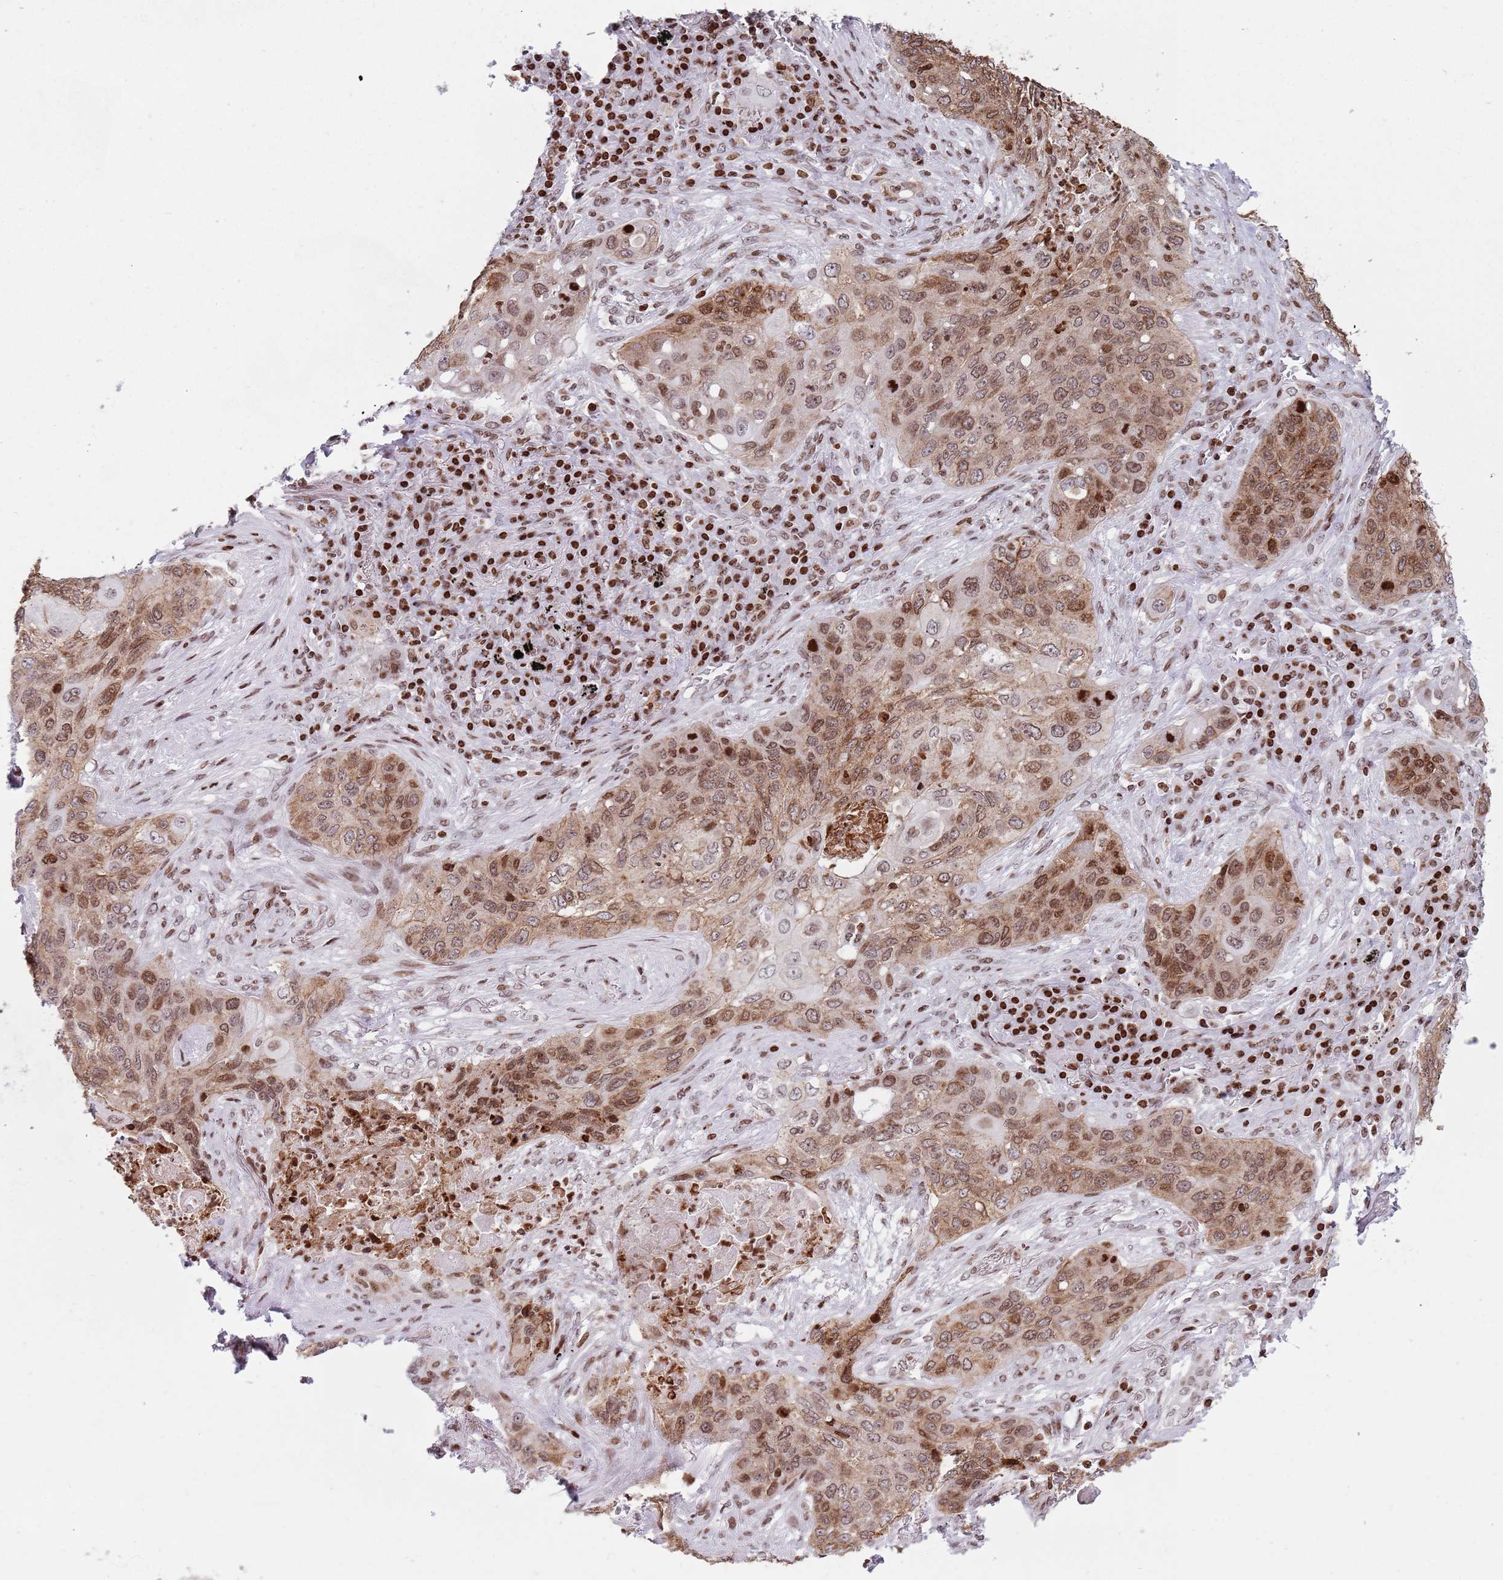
{"staining": {"intensity": "moderate", "quantity": ">75%", "location": "cytoplasmic/membranous,nuclear"}, "tissue": "lung cancer", "cell_type": "Tumor cells", "image_type": "cancer", "snomed": [{"axis": "morphology", "description": "Squamous cell carcinoma, NOS"}, {"axis": "topography", "description": "Lung"}], "caption": "Protein staining of lung squamous cell carcinoma tissue reveals moderate cytoplasmic/membranous and nuclear positivity in approximately >75% of tumor cells.", "gene": "HDAC8", "patient": {"sex": "female", "age": 63}}